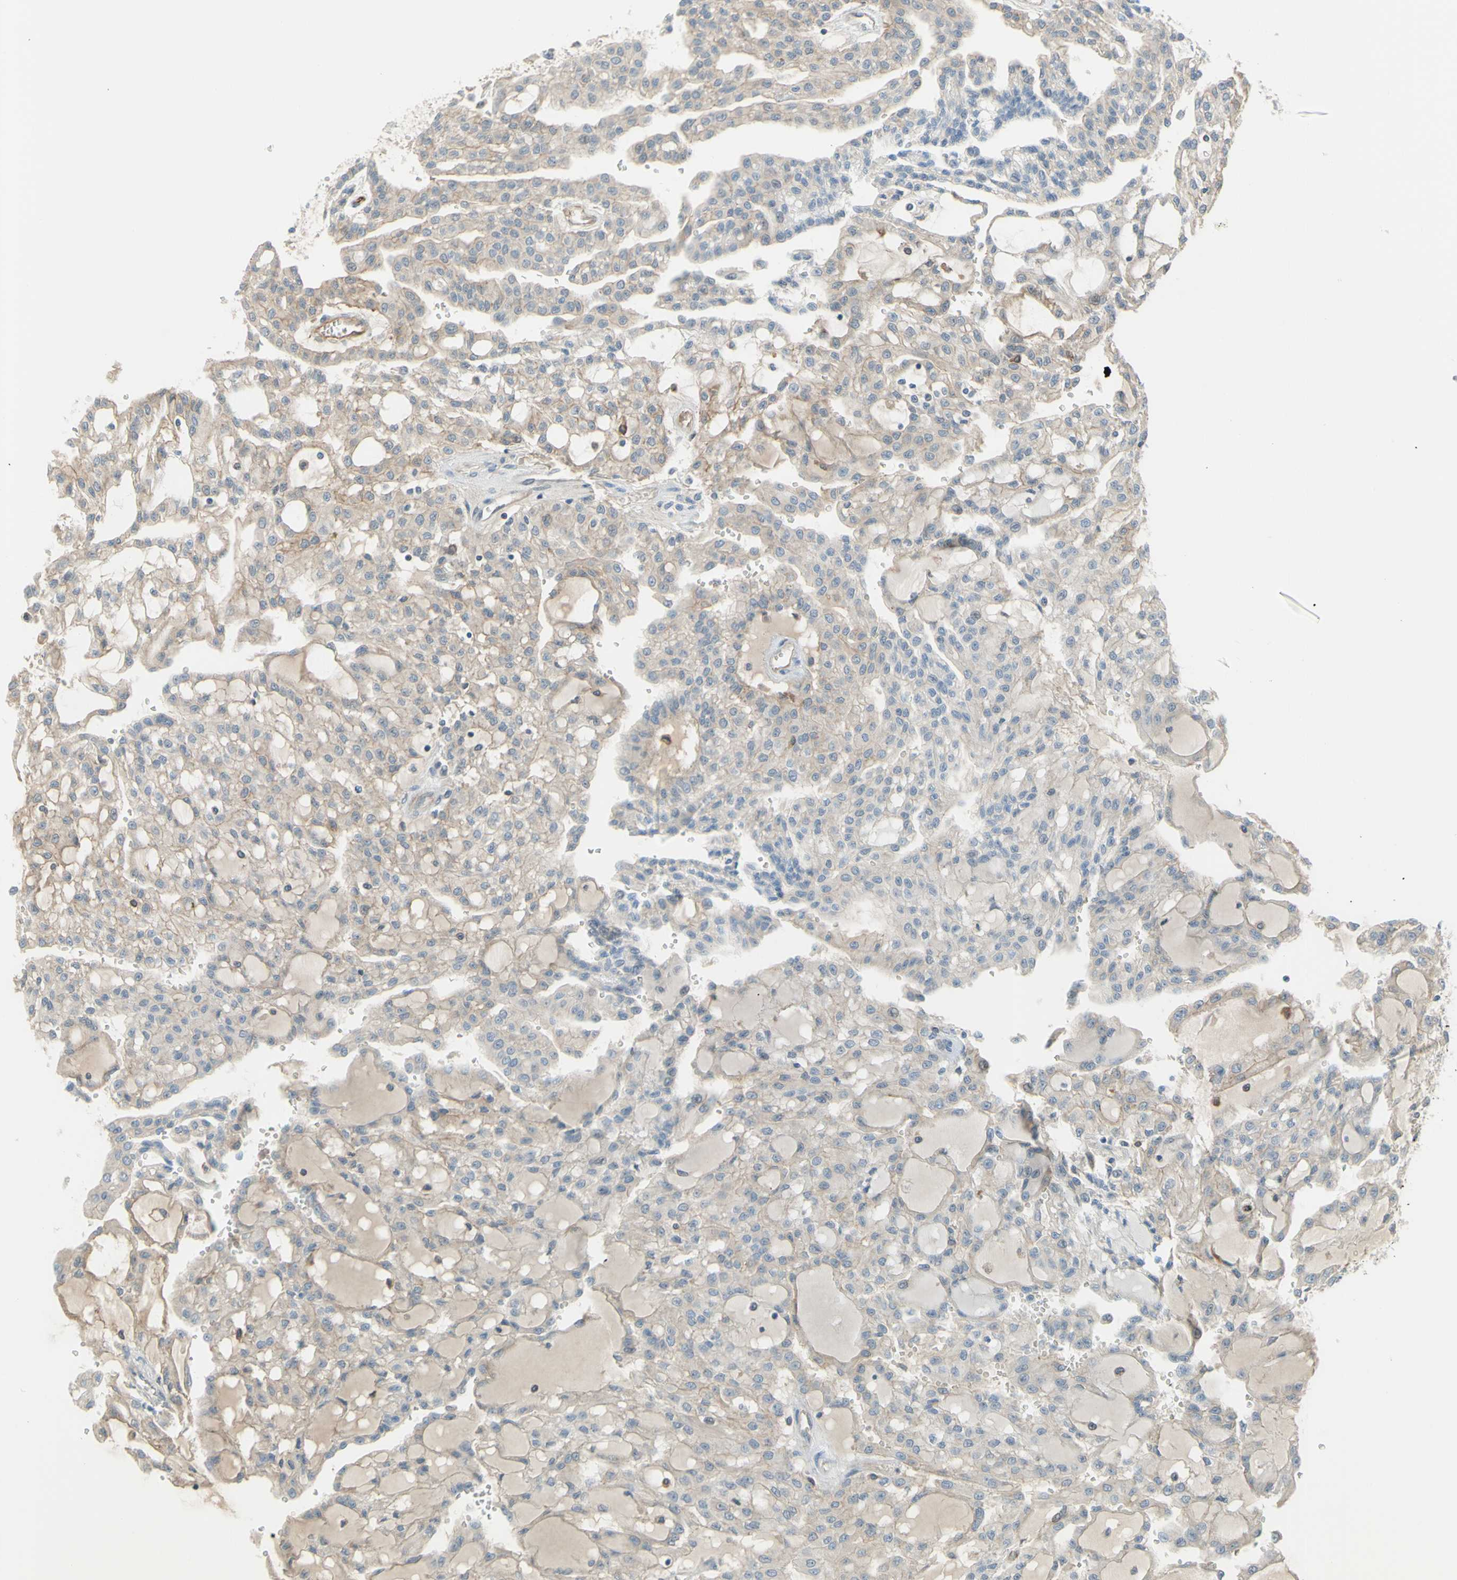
{"staining": {"intensity": "weak", "quantity": ">75%", "location": "cytoplasmic/membranous"}, "tissue": "renal cancer", "cell_type": "Tumor cells", "image_type": "cancer", "snomed": [{"axis": "morphology", "description": "Adenocarcinoma, NOS"}, {"axis": "topography", "description": "Kidney"}], "caption": "Immunohistochemical staining of human renal cancer exhibits low levels of weak cytoplasmic/membranous positivity in about >75% of tumor cells.", "gene": "ANGPT2", "patient": {"sex": "male", "age": 63}}